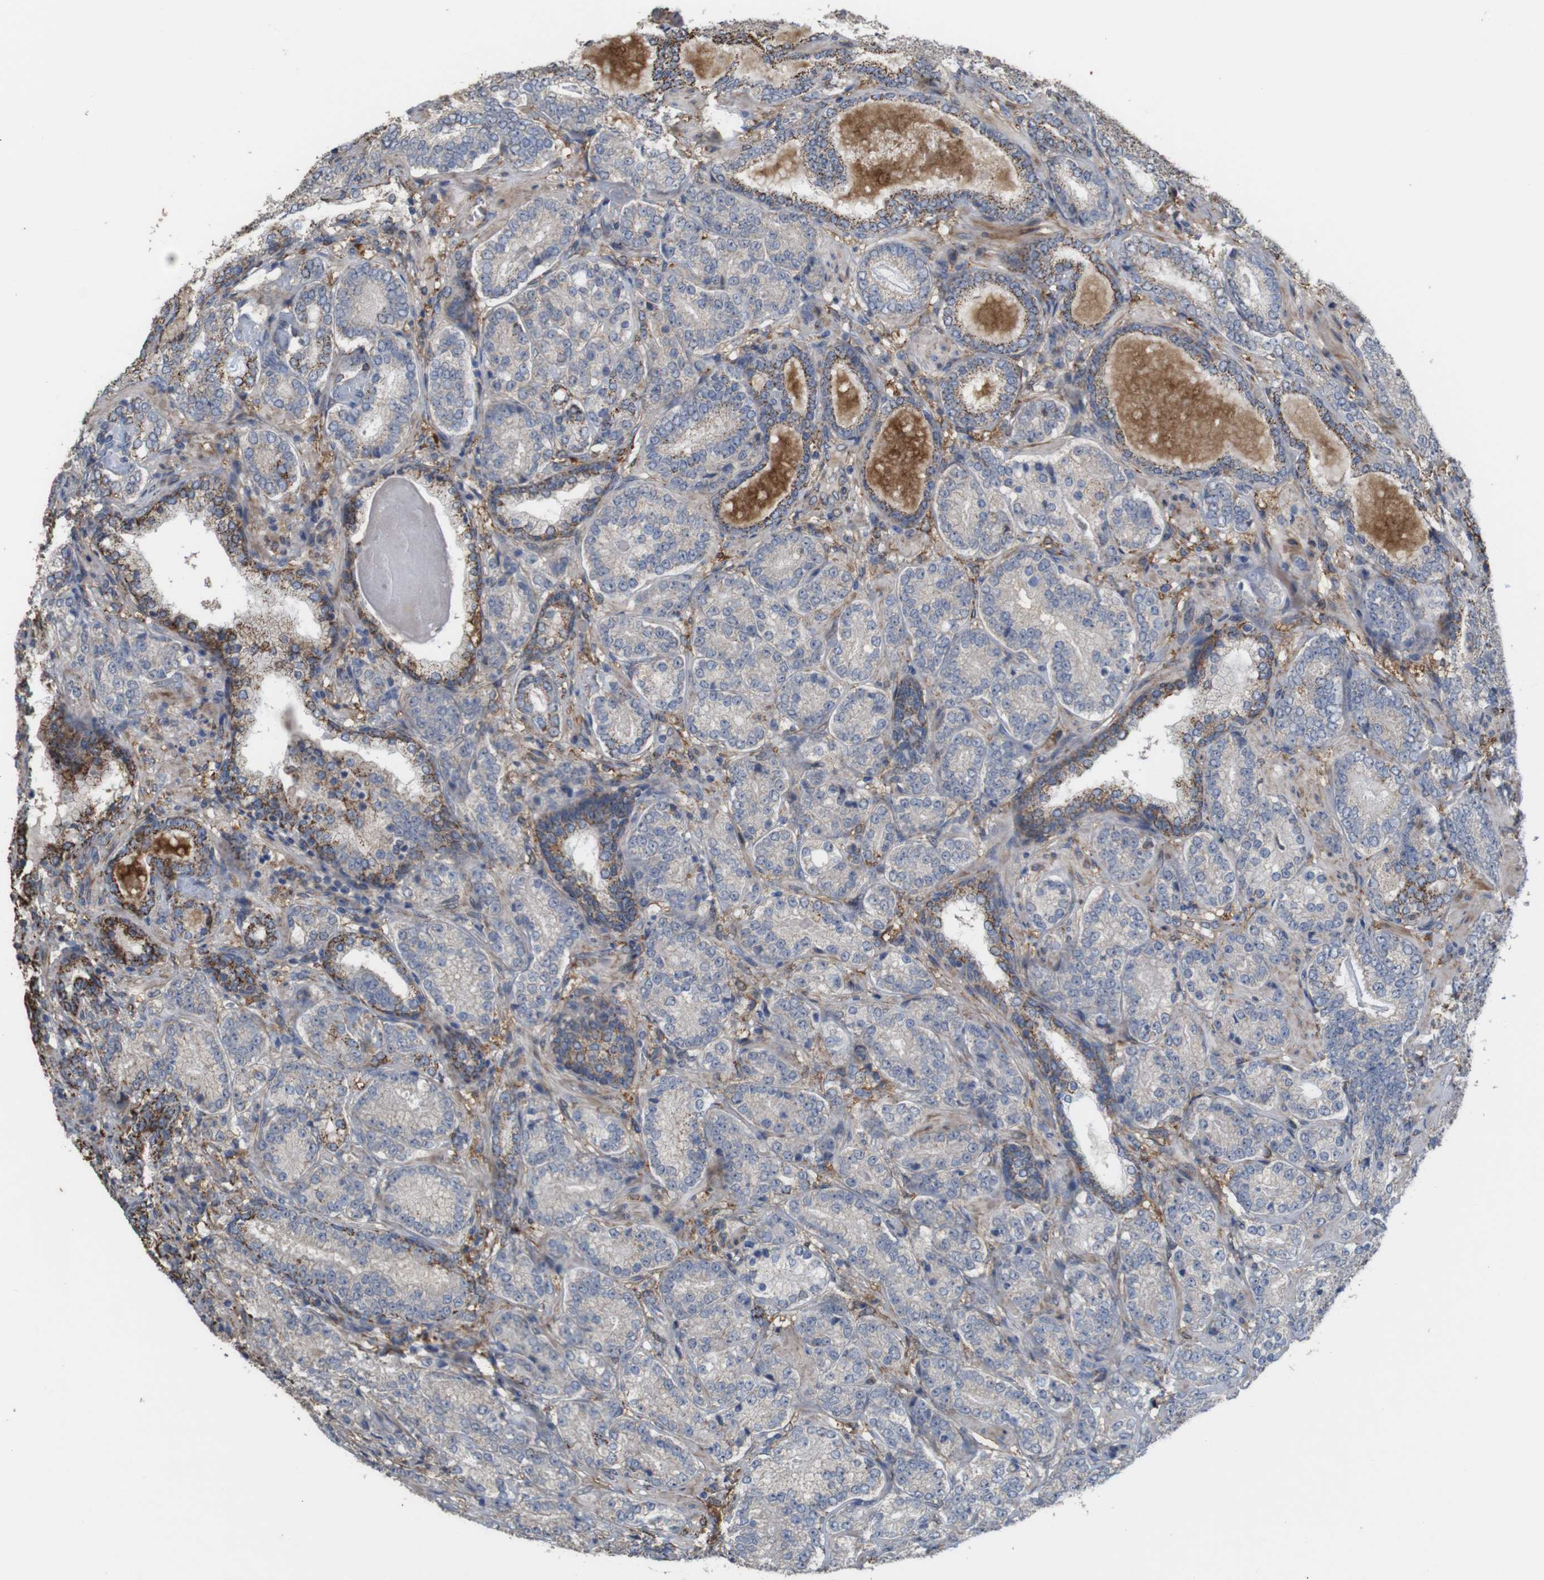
{"staining": {"intensity": "moderate", "quantity": ">75%", "location": "cytoplasmic/membranous"}, "tissue": "prostate cancer", "cell_type": "Tumor cells", "image_type": "cancer", "snomed": [{"axis": "morphology", "description": "Adenocarcinoma, High grade"}, {"axis": "topography", "description": "Prostate"}], "caption": "Protein staining shows moderate cytoplasmic/membranous staining in about >75% of tumor cells in prostate high-grade adenocarcinoma.", "gene": "PTPRR", "patient": {"sex": "male", "age": 61}}